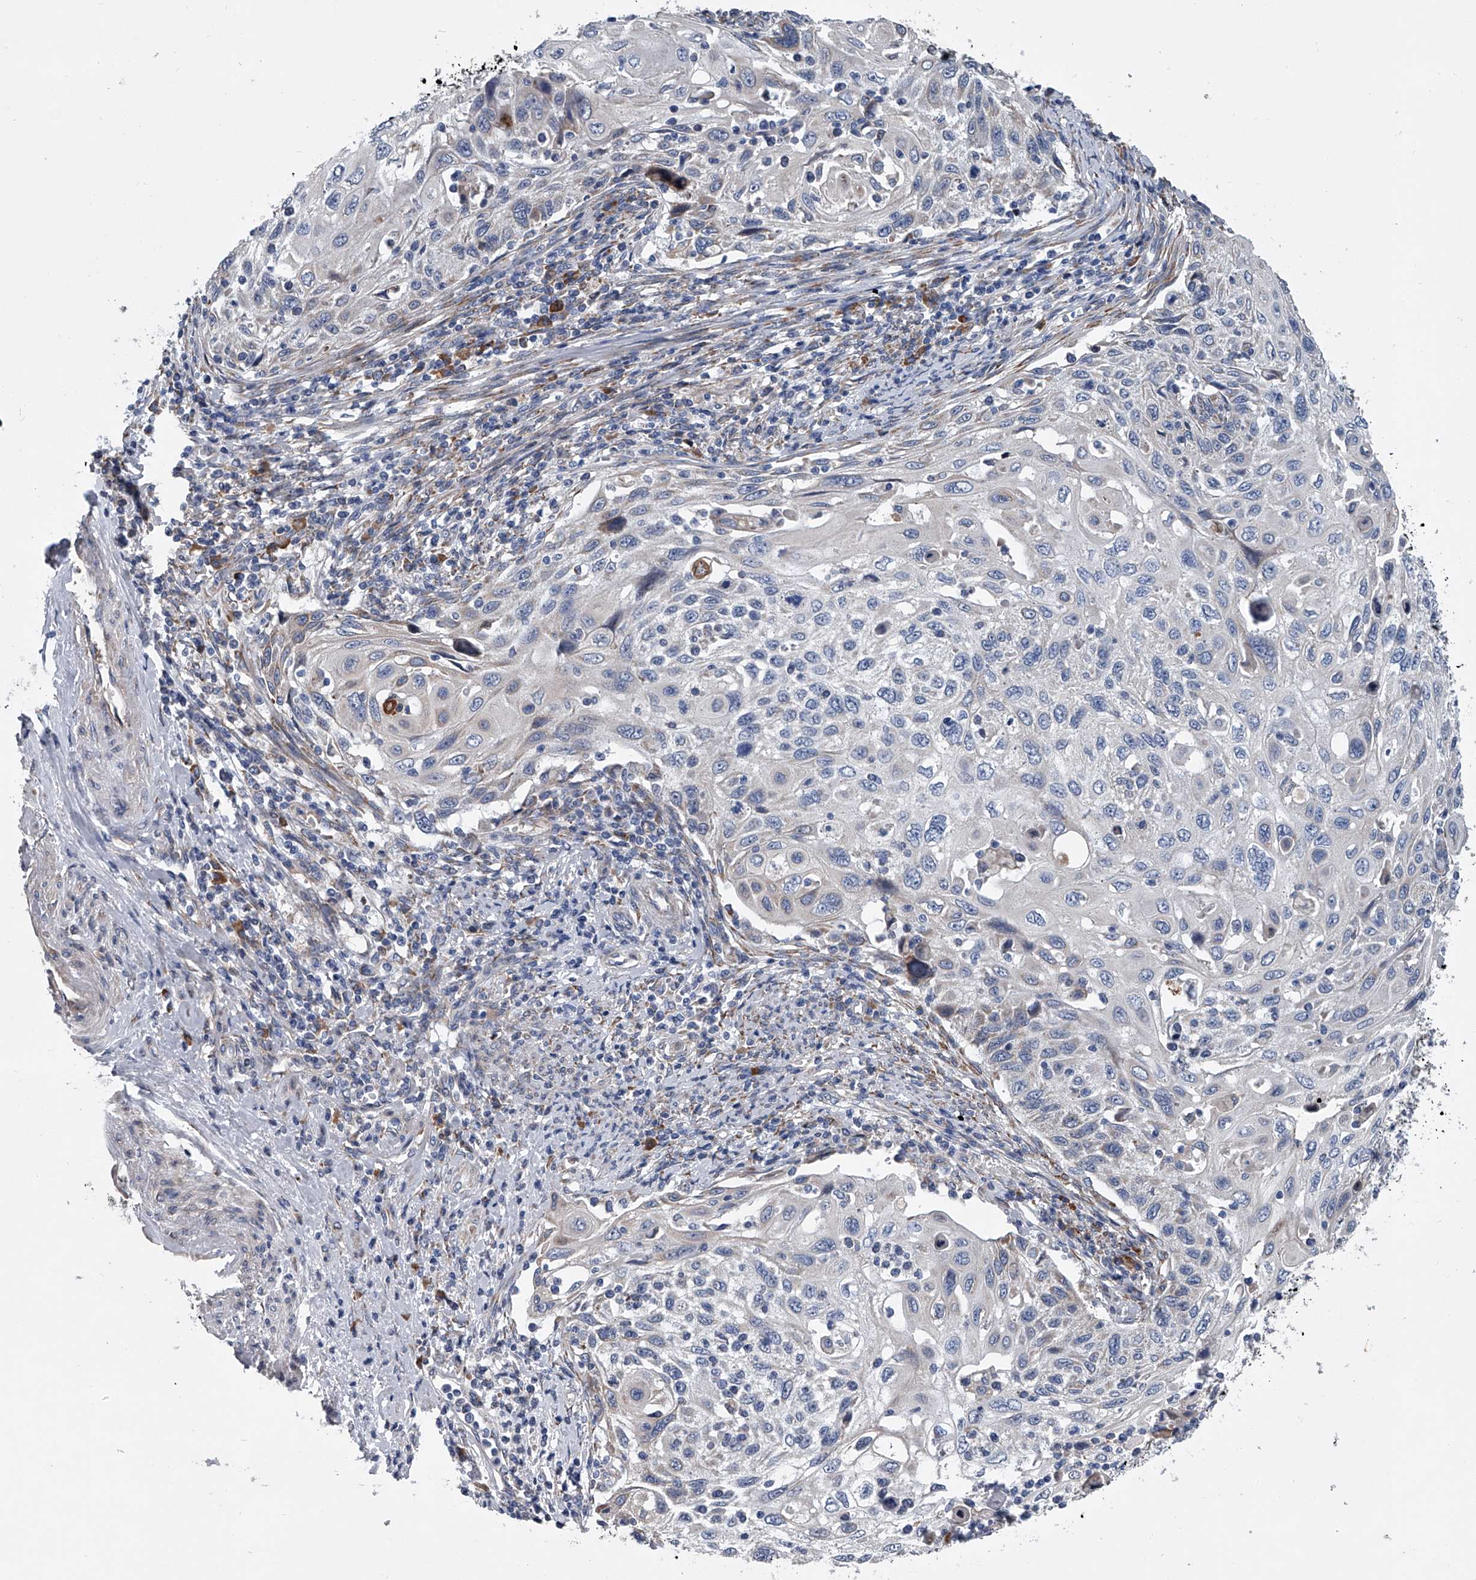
{"staining": {"intensity": "negative", "quantity": "none", "location": "none"}, "tissue": "cervical cancer", "cell_type": "Tumor cells", "image_type": "cancer", "snomed": [{"axis": "morphology", "description": "Squamous cell carcinoma, NOS"}, {"axis": "topography", "description": "Cervix"}], "caption": "A high-resolution photomicrograph shows immunohistochemistry (IHC) staining of squamous cell carcinoma (cervical), which shows no significant staining in tumor cells.", "gene": "ABCG1", "patient": {"sex": "female", "age": 70}}